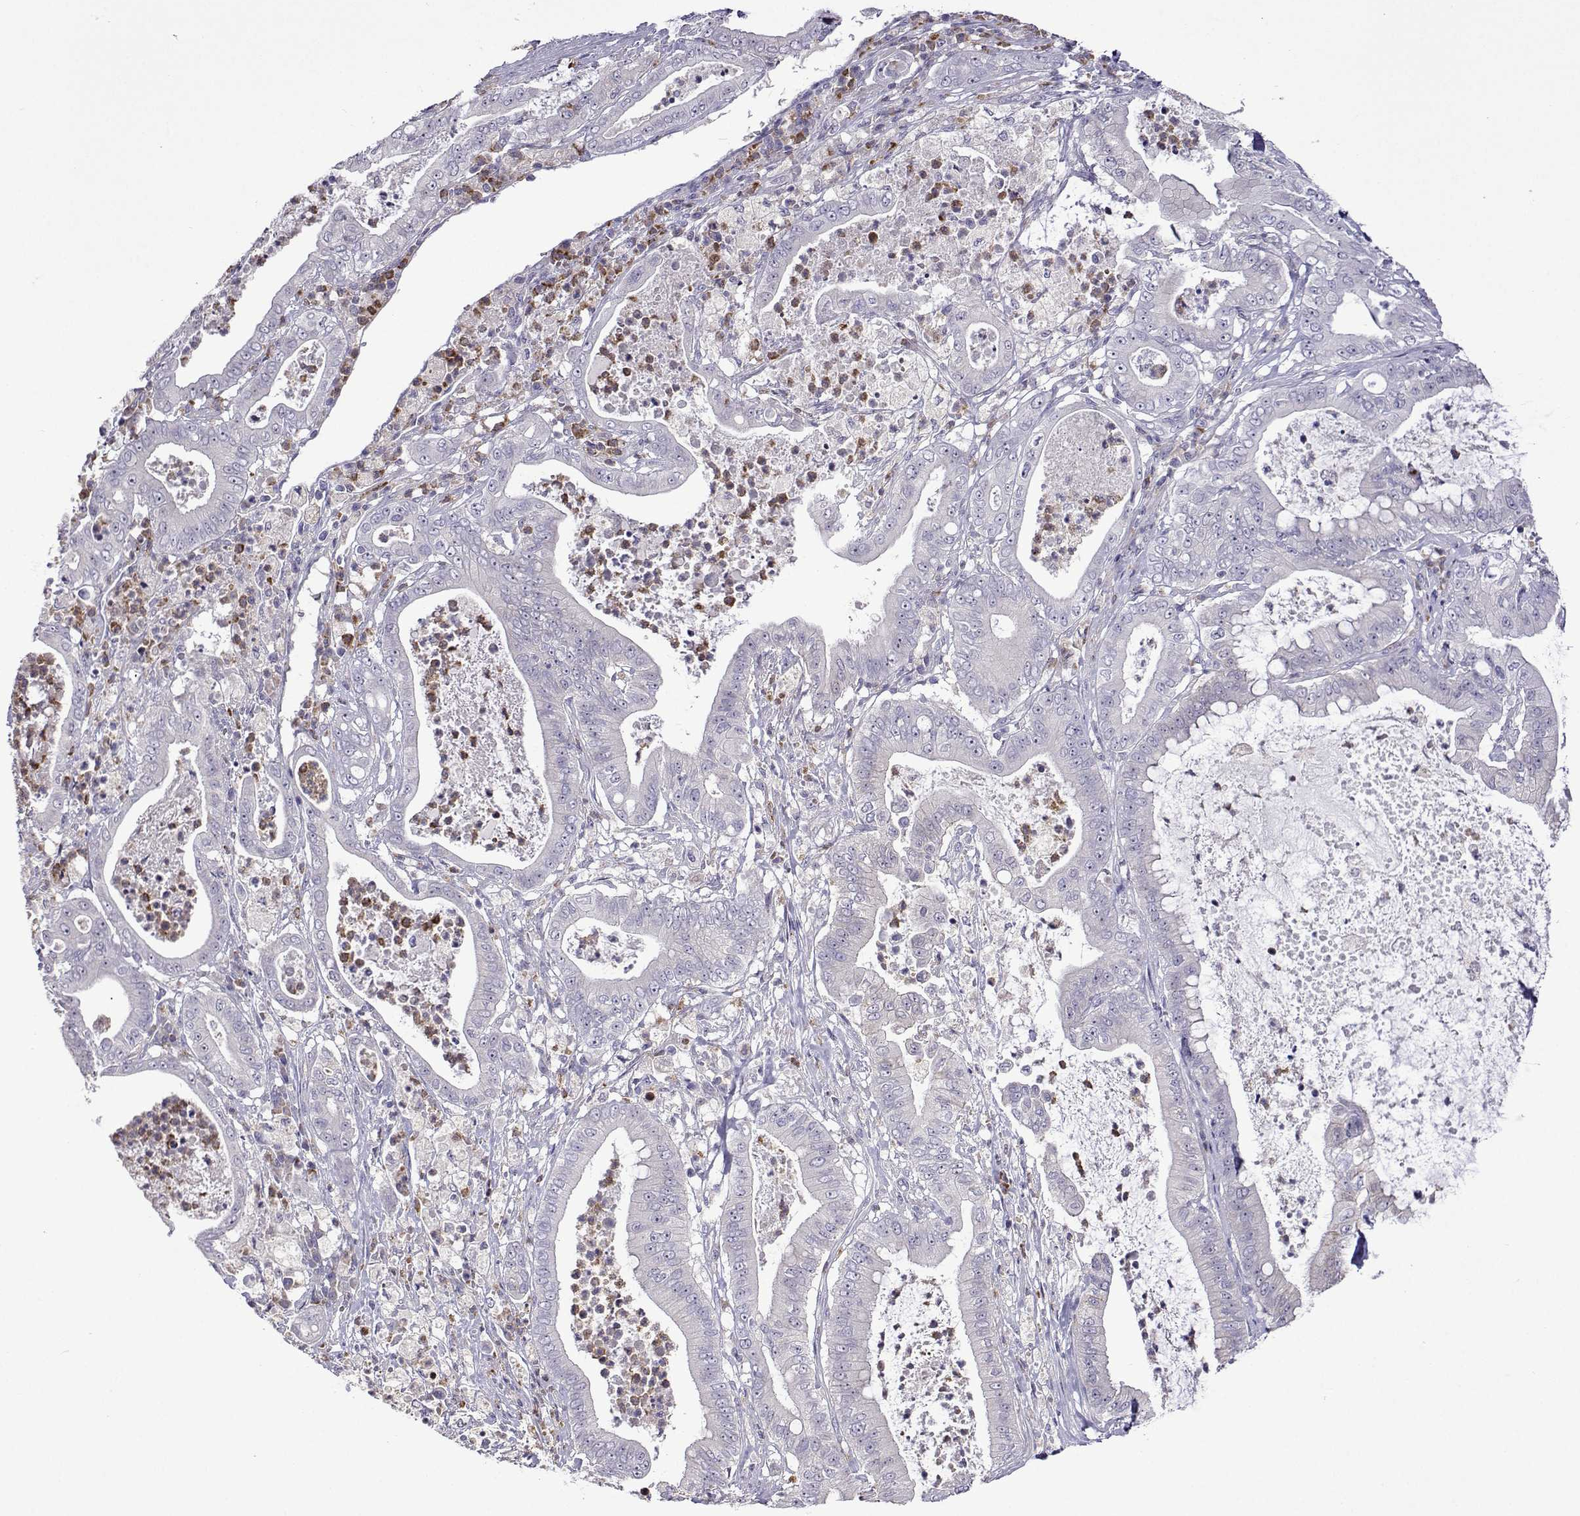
{"staining": {"intensity": "negative", "quantity": "none", "location": "none"}, "tissue": "pancreatic cancer", "cell_type": "Tumor cells", "image_type": "cancer", "snomed": [{"axis": "morphology", "description": "Adenocarcinoma, NOS"}, {"axis": "topography", "description": "Pancreas"}], "caption": "This is an immunohistochemistry histopathology image of human adenocarcinoma (pancreatic). There is no staining in tumor cells.", "gene": "SULT2A1", "patient": {"sex": "male", "age": 71}}